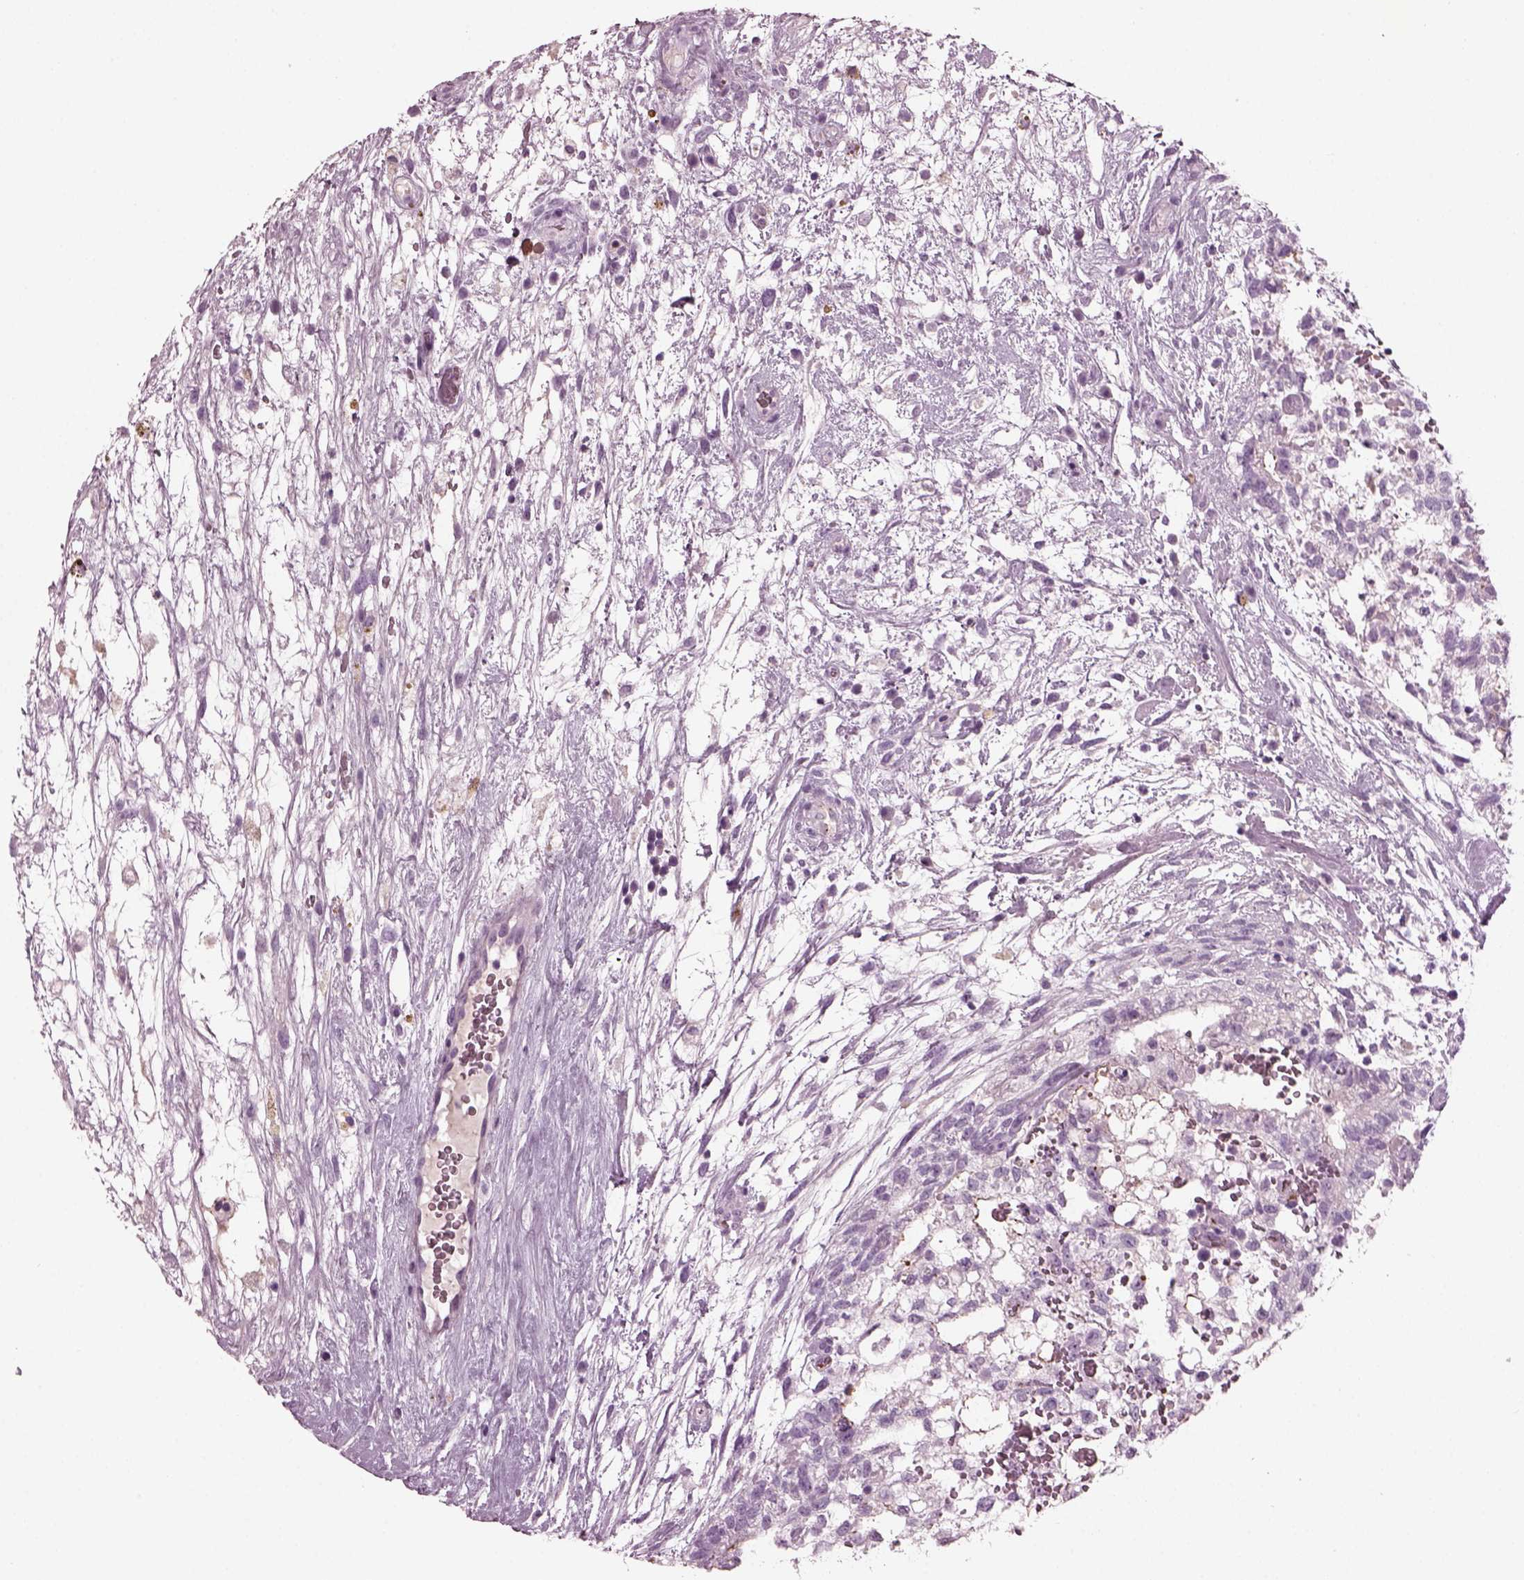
{"staining": {"intensity": "negative", "quantity": "none", "location": "none"}, "tissue": "testis cancer", "cell_type": "Tumor cells", "image_type": "cancer", "snomed": [{"axis": "morphology", "description": "Normal tissue, NOS"}, {"axis": "morphology", "description": "Carcinoma, Embryonal, NOS"}, {"axis": "topography", "description": "Testis"}], "caption": "A high-resolution micrograph shows immunohistochemistry (IHC) staining of embryonal carcinoma (testis), which exhibits no significant expression in tumor cells.", "gene": "DPYSL5", "patient": {"sex": "male", "age": 32}}